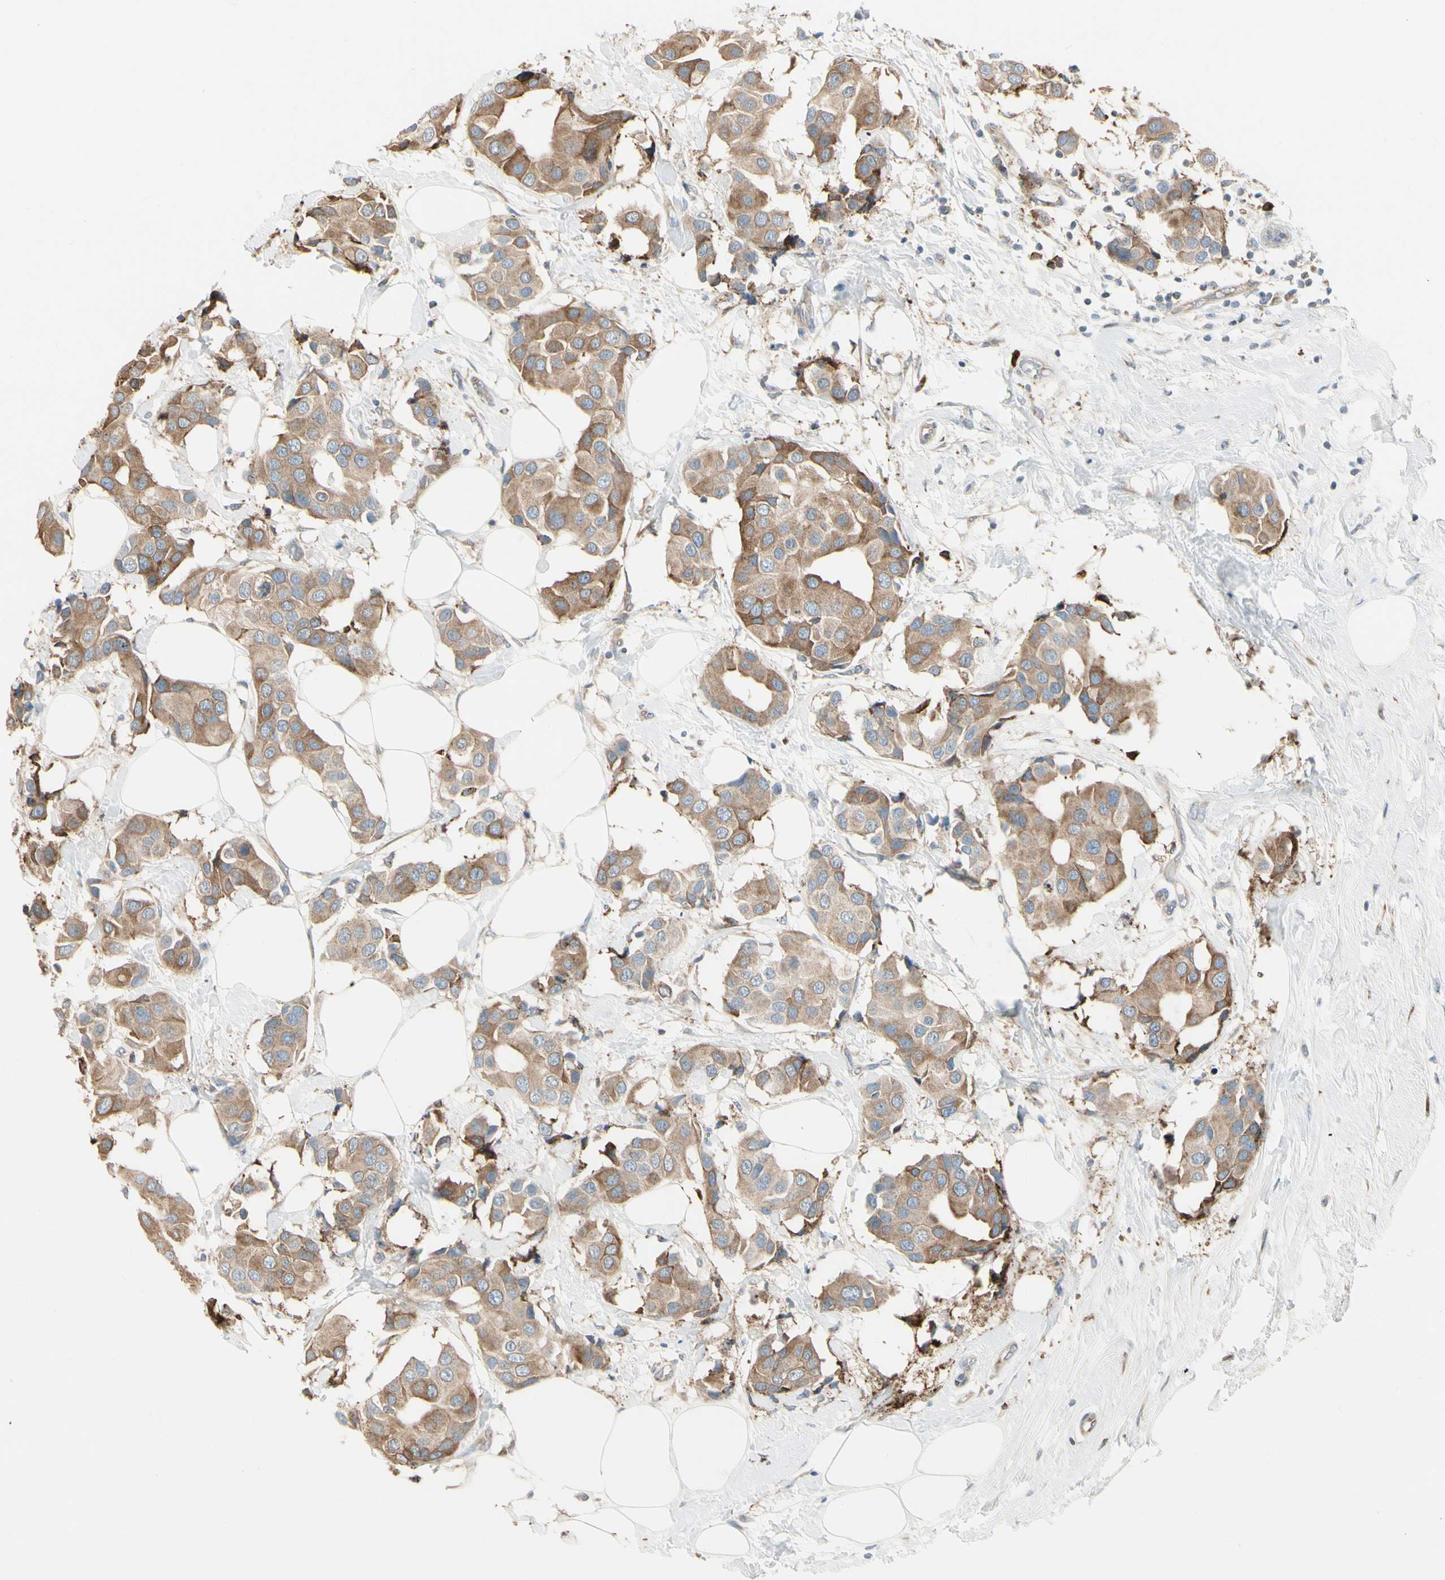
{"staining": {"intensity": "moderate", "quantity": ">75%", "location": "cytoplasmic/membranous"}, "tissue": "breast cancer", "cell_type": "Tumor cells", "image_type": "cancer", "snomed": [{"axis": "morphology", "description": "Normal tissue, NOS"}, {"axis": "morphology", "description": "Duct carcinoma"}, {"axis": "topography", "description": "Breast"}], "caption": "A micrograph of breast cancer stained for a protein demonstrates moderate cytoplasmic/membranous brown staining in tumor cells.", "gene": "NUCB2", "patient": {"sex": "female", "age": 39}}